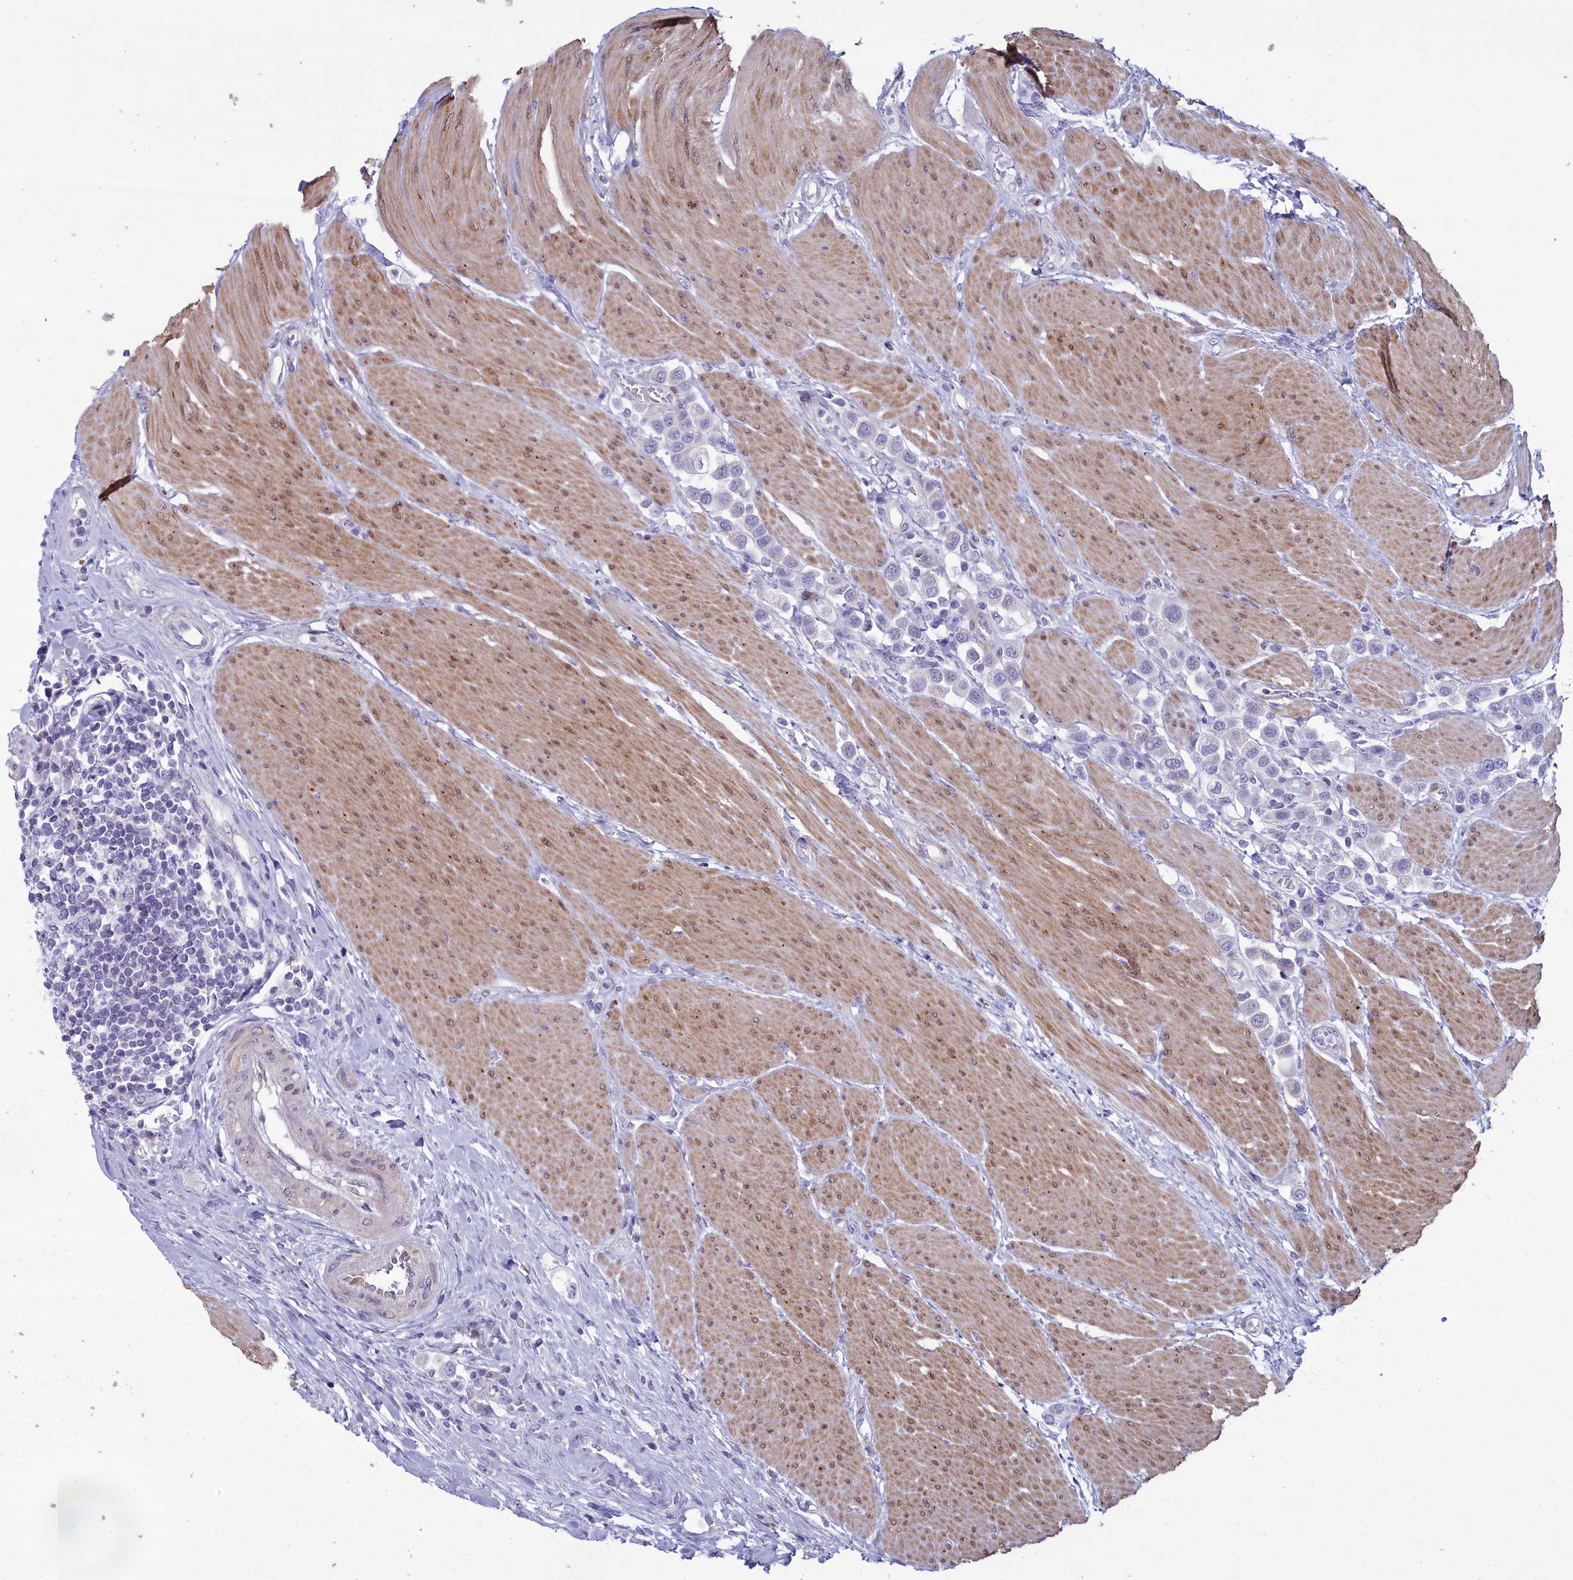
{"staining": {"intensity": "negative", "quantity": "none", "location": "none"}, "tissue": "urothelial cancer", "cell_type": "Tumor cells", "image_type": "cancer", "snomed": [{"axis": "morphology", "description": "Urothelial carcinoma, High grade"}, {"axis": "topography", "description": "Urinary bladder"}], "caption": "Micrograph shows no protein positivity in tumor cells of urothelial carcinoma (high-grade) tissue. (Stains: DAB (3,3'-diaminobenzidine) immunohistochemistry with hematoxylin counter stain, Microscopy: brightfield microscopy at high magnification).", "gene": "PPP1R14A", "patient": {"sex": "male", "age": 50}}